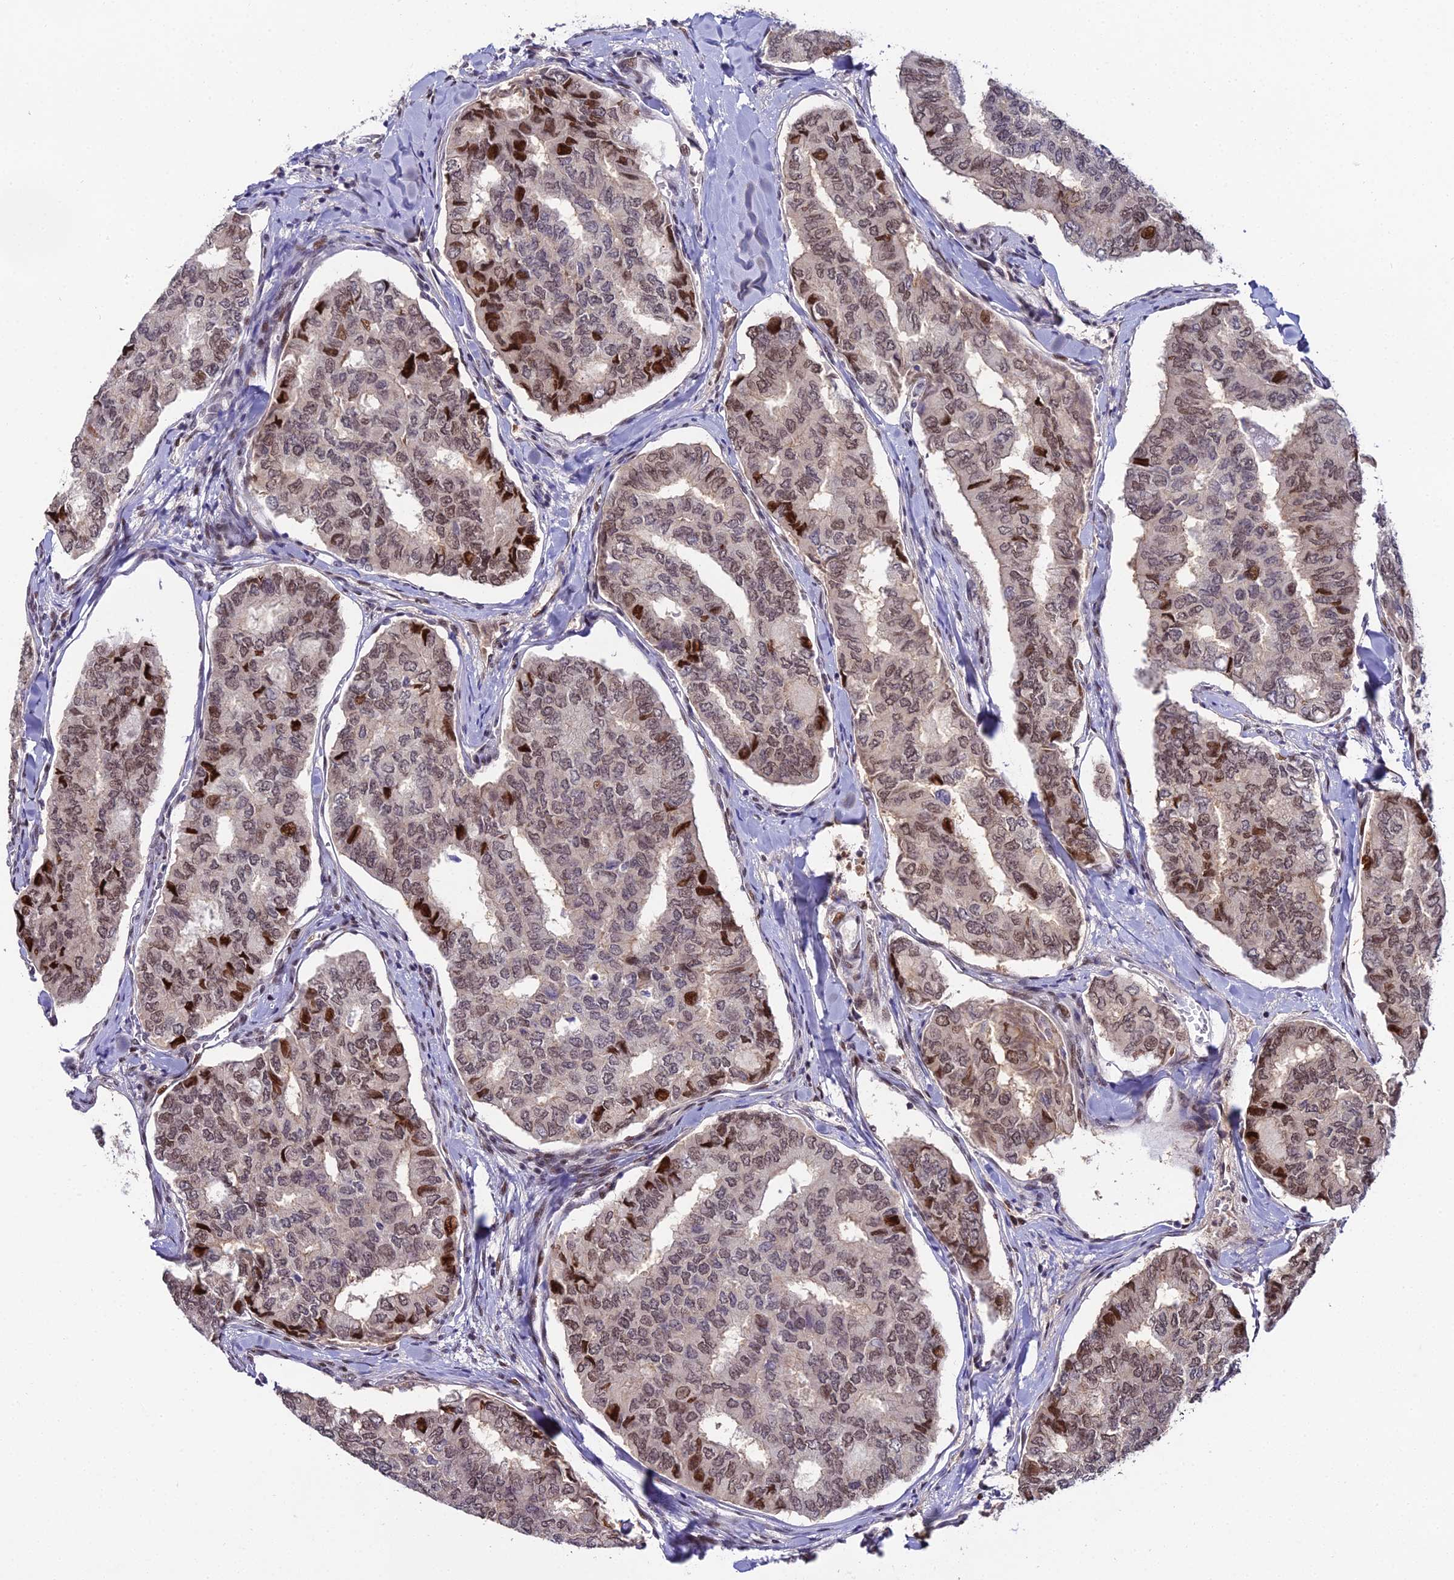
{"staining": {"intensity": "moderate", "quantity": ">75%", "location": "nuclear"}, "tissue": "thyroid cancer", "cell_type": "Tumor cells", "image_type": "cancer", "snomed": [{"axis": "morphology", "description": "Papillary adenocarcinoma, NOS"}, {"axis": "topography", "description": "Thyroid gland"}], "caption": "Immunohistochemical staining of human papillary adenocarcinoma (thyroid) demonstrates medium levels of moderate nuclear staining in about >75% of tumor cells.", "gene": "ZNF707", "patient": {"sex": "female", "age": 35}}